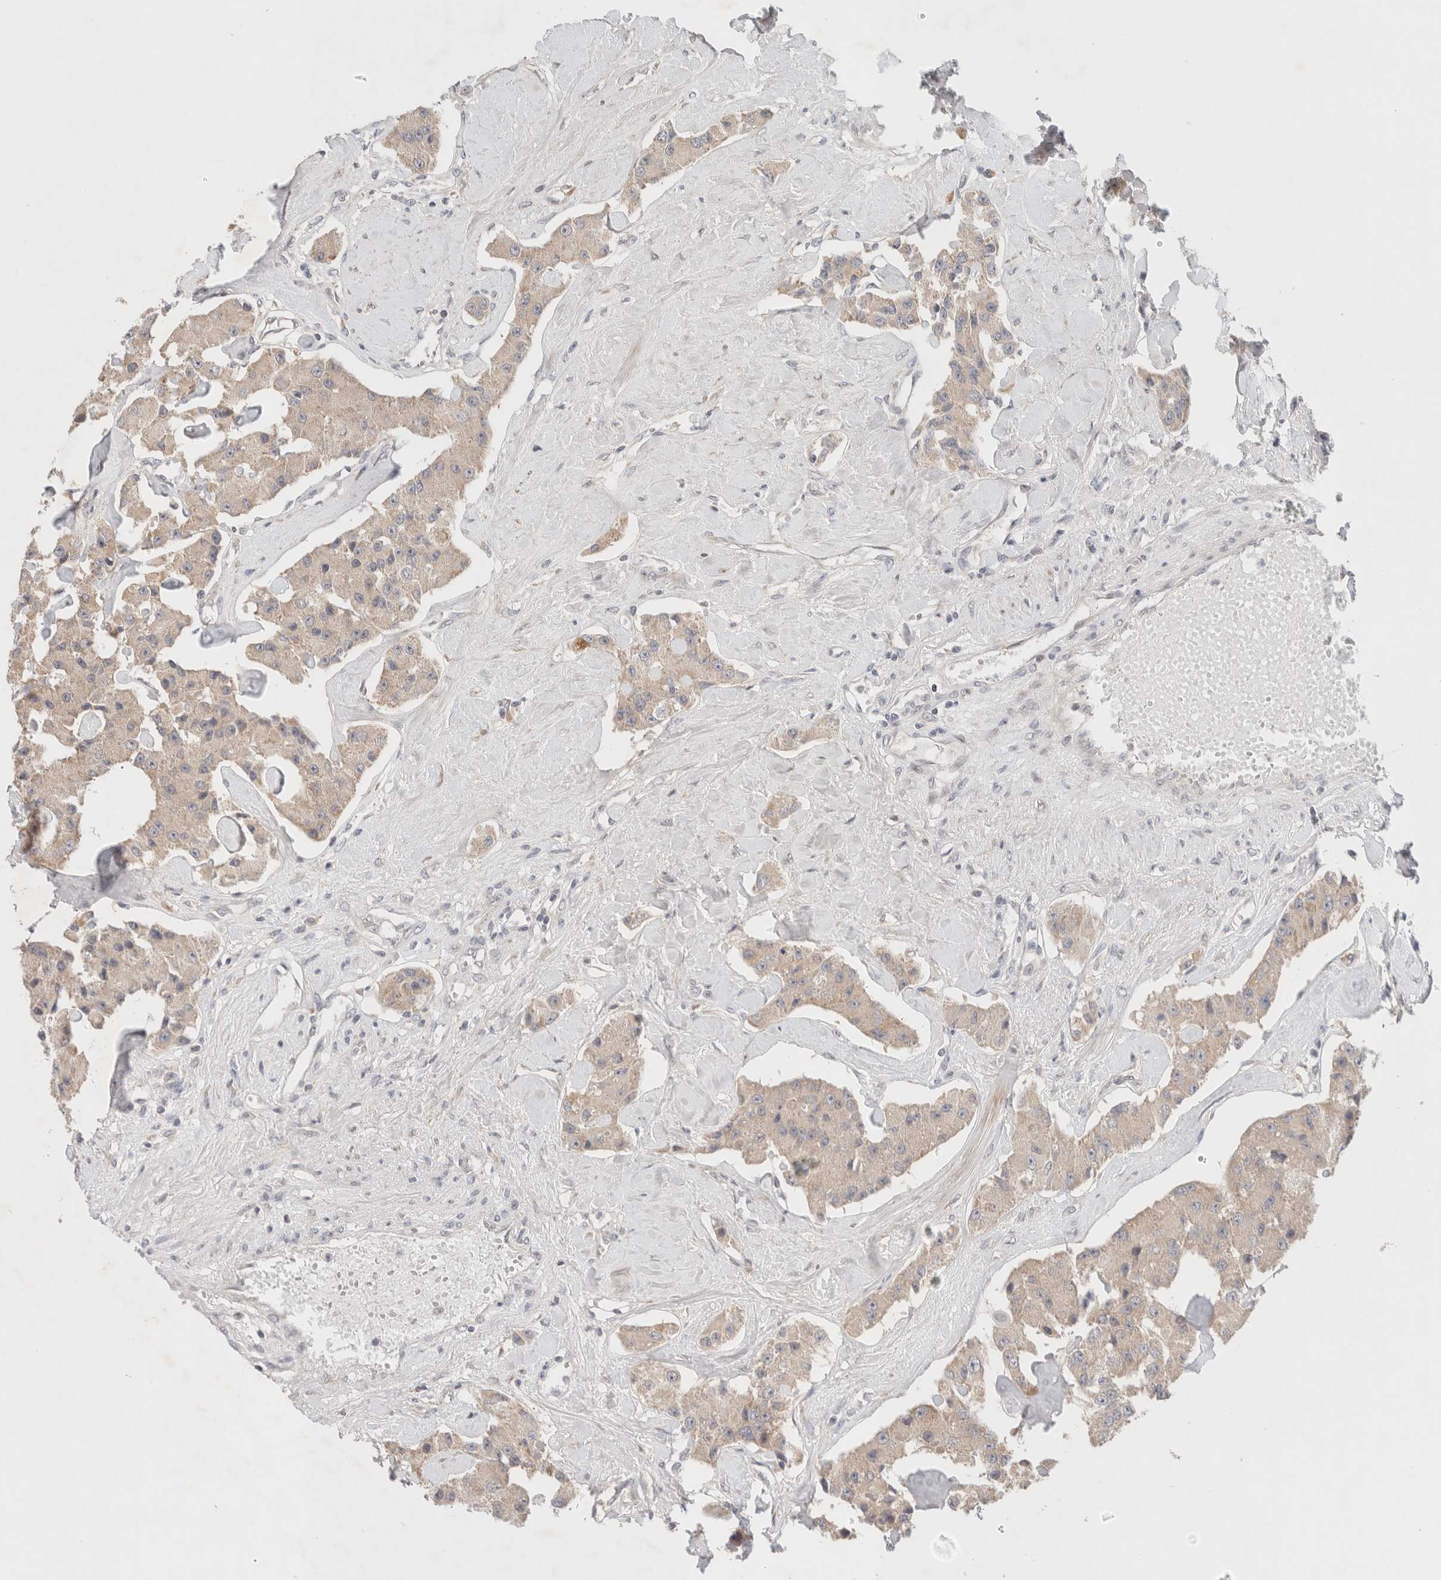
{"staining": {"intensity": "weak", "quantity": ">75%", "location": "cytoplasmic/membranous"}, "tissue": "carcinoid", "cell_type": "Tumor cells", "image_type": "cancer", "snomed": [{"axis": "morphology", "description": "Carcinoid, malignant, NOS"}, {"axis": "topography", "description": "Pancreas"}], "caption": "Malignant carcinoid tissue exhibits weak cytoplasmic/membranous positivity in approximately >75% of tumor cells Using DAB (brown) and hematoxylin (blue) stains, captured at high magnification using brightfield microscopy.", "gene": "ERI3", "patient": {"sex": "male", "age": 41}}